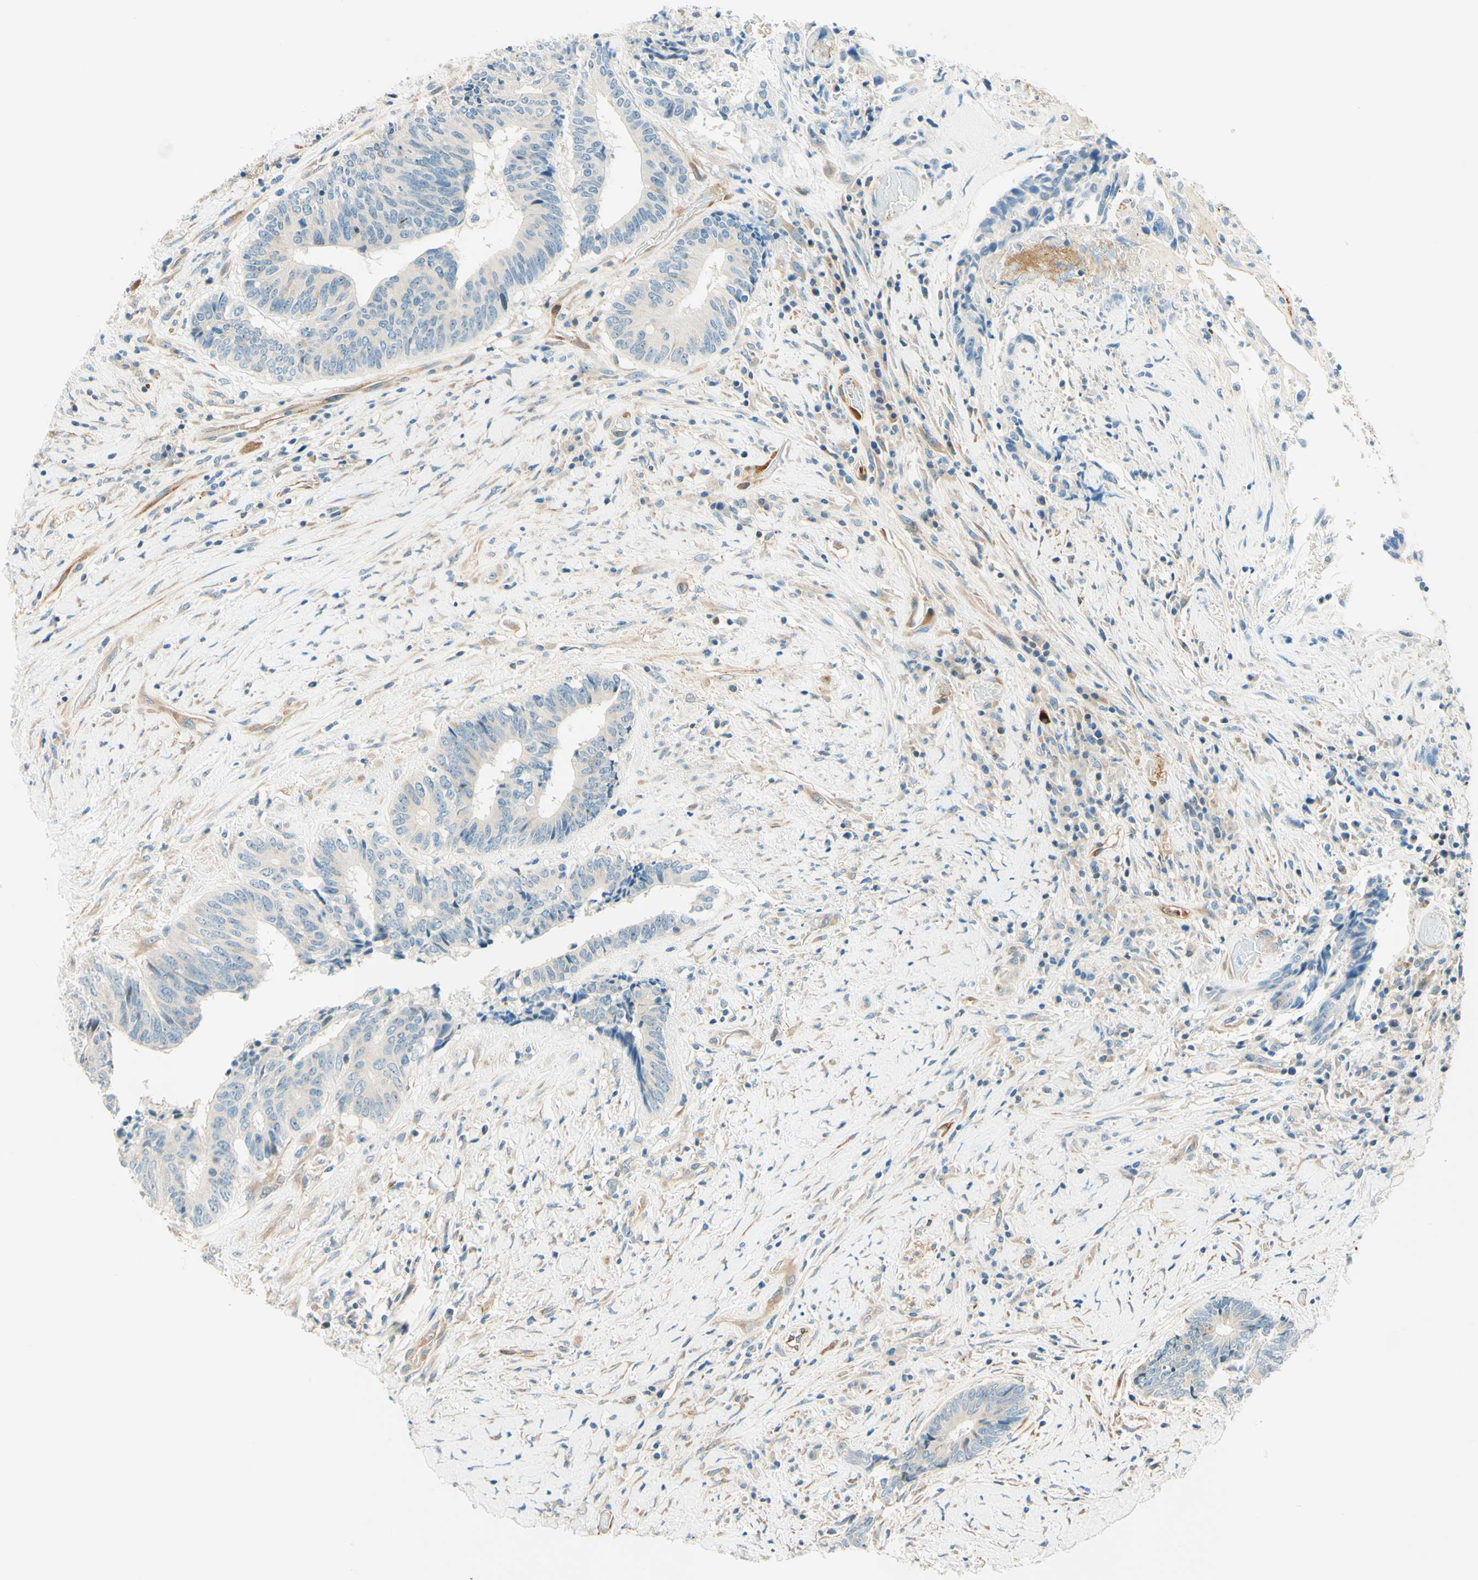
{"staining": {"intensity": "negative", "quantity": "none", "location": "none"}, "tissue": "colorectal cancer", "cell_type": "Tumor cells", "image_type": "cancer", "snomed": [{"axis": "morphology", "description": "Adenocarcinoma, NOS"}, {"axis": "topography", "description": "Rectum"}], "caption": "Immunohistochemistry (IHC) histopathology image of human adenocarcinoma (colorectal) stained for a protein (brown), which shows no staining in tumor cells.", "gene": "TAOK2", "patient": {"sex": "male", "age": 63}}